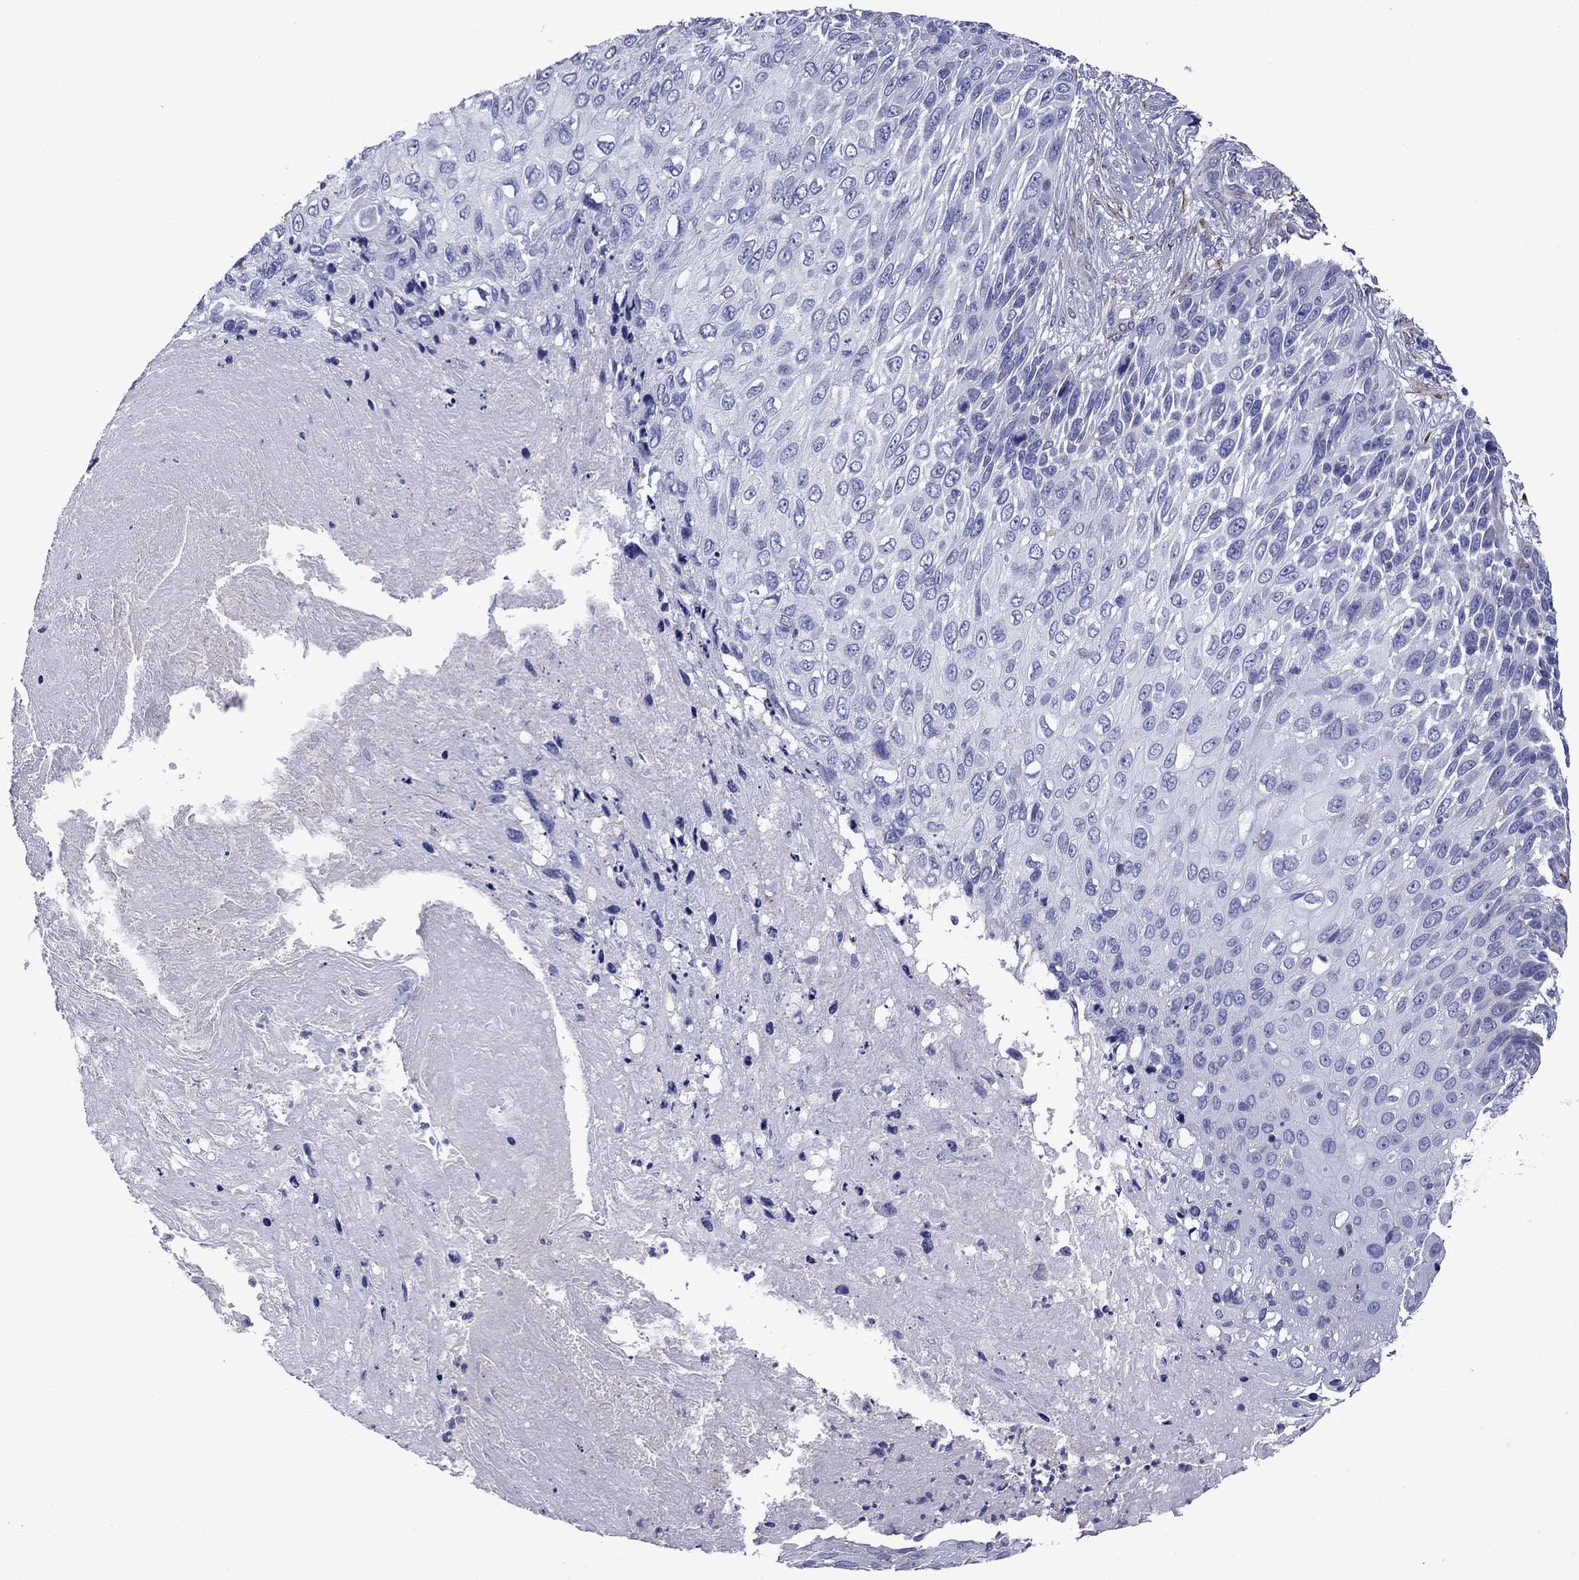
{"staining": {"intensity": "negative", "quantity": "none", "location": "none"}, "tissue": "skin cancer", "cell_type": "Tumor cells", "image_type": "cancer", "snomed": [{"axis": "morphology", "description": "Squamous cell carcinoma, NOS"}, {"axis": "topography", "description": "Skin"}], "caption": "Immunohistochemistry micrograph of neoplastic tissue: human skin cancer (squamous cell carcinoma) stained with DAB reveals no significant protein staining in tumor cells. (DAB (3,3'-diaminobenzidine) IHC visualized using brightfield microscopy, high magnification).", "gene": "HSPG2", "patient": {"sex": "male", "age": 92}}